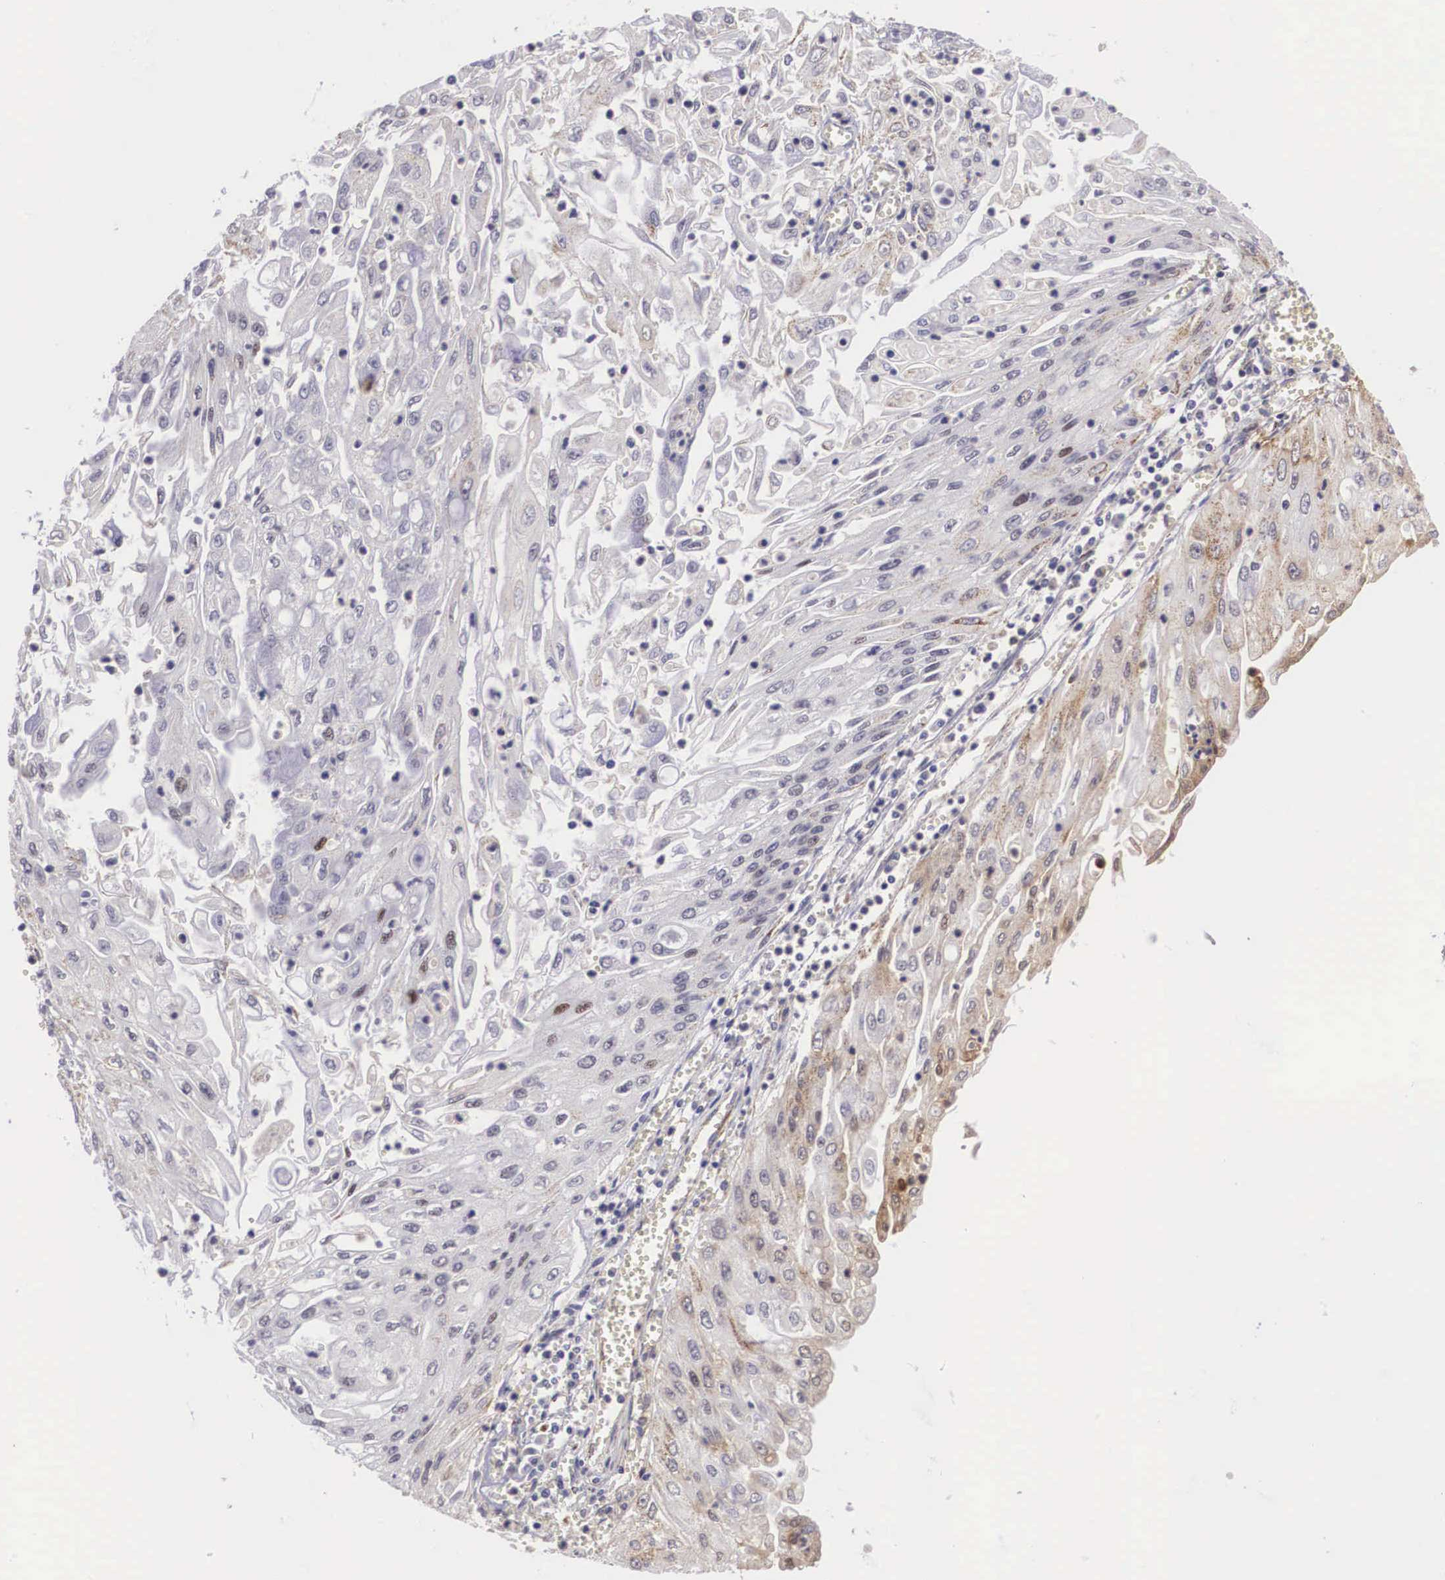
{"staining": {"intensity": "weak", "quantity": "25%-75%", "location": "cytoplasmic/membranous"}, "tissue": "endometrial cancer", "cell_type": "Tumor cells", "image_type": "cancer", "snomed": [{"axis": "morphology", "description": "Adenocarcinoma, NOS"}, {"axis": "topography", "description": "Endometrium"}], "caption": "DAB immunohistochemical staining of endometrial cancer demonstrates weak cytoplasmic/membranous protein staining in about 25%-75% of tumor cells.", "gene": "EMID1", "patient": {"sex": "female", "age": 75}}